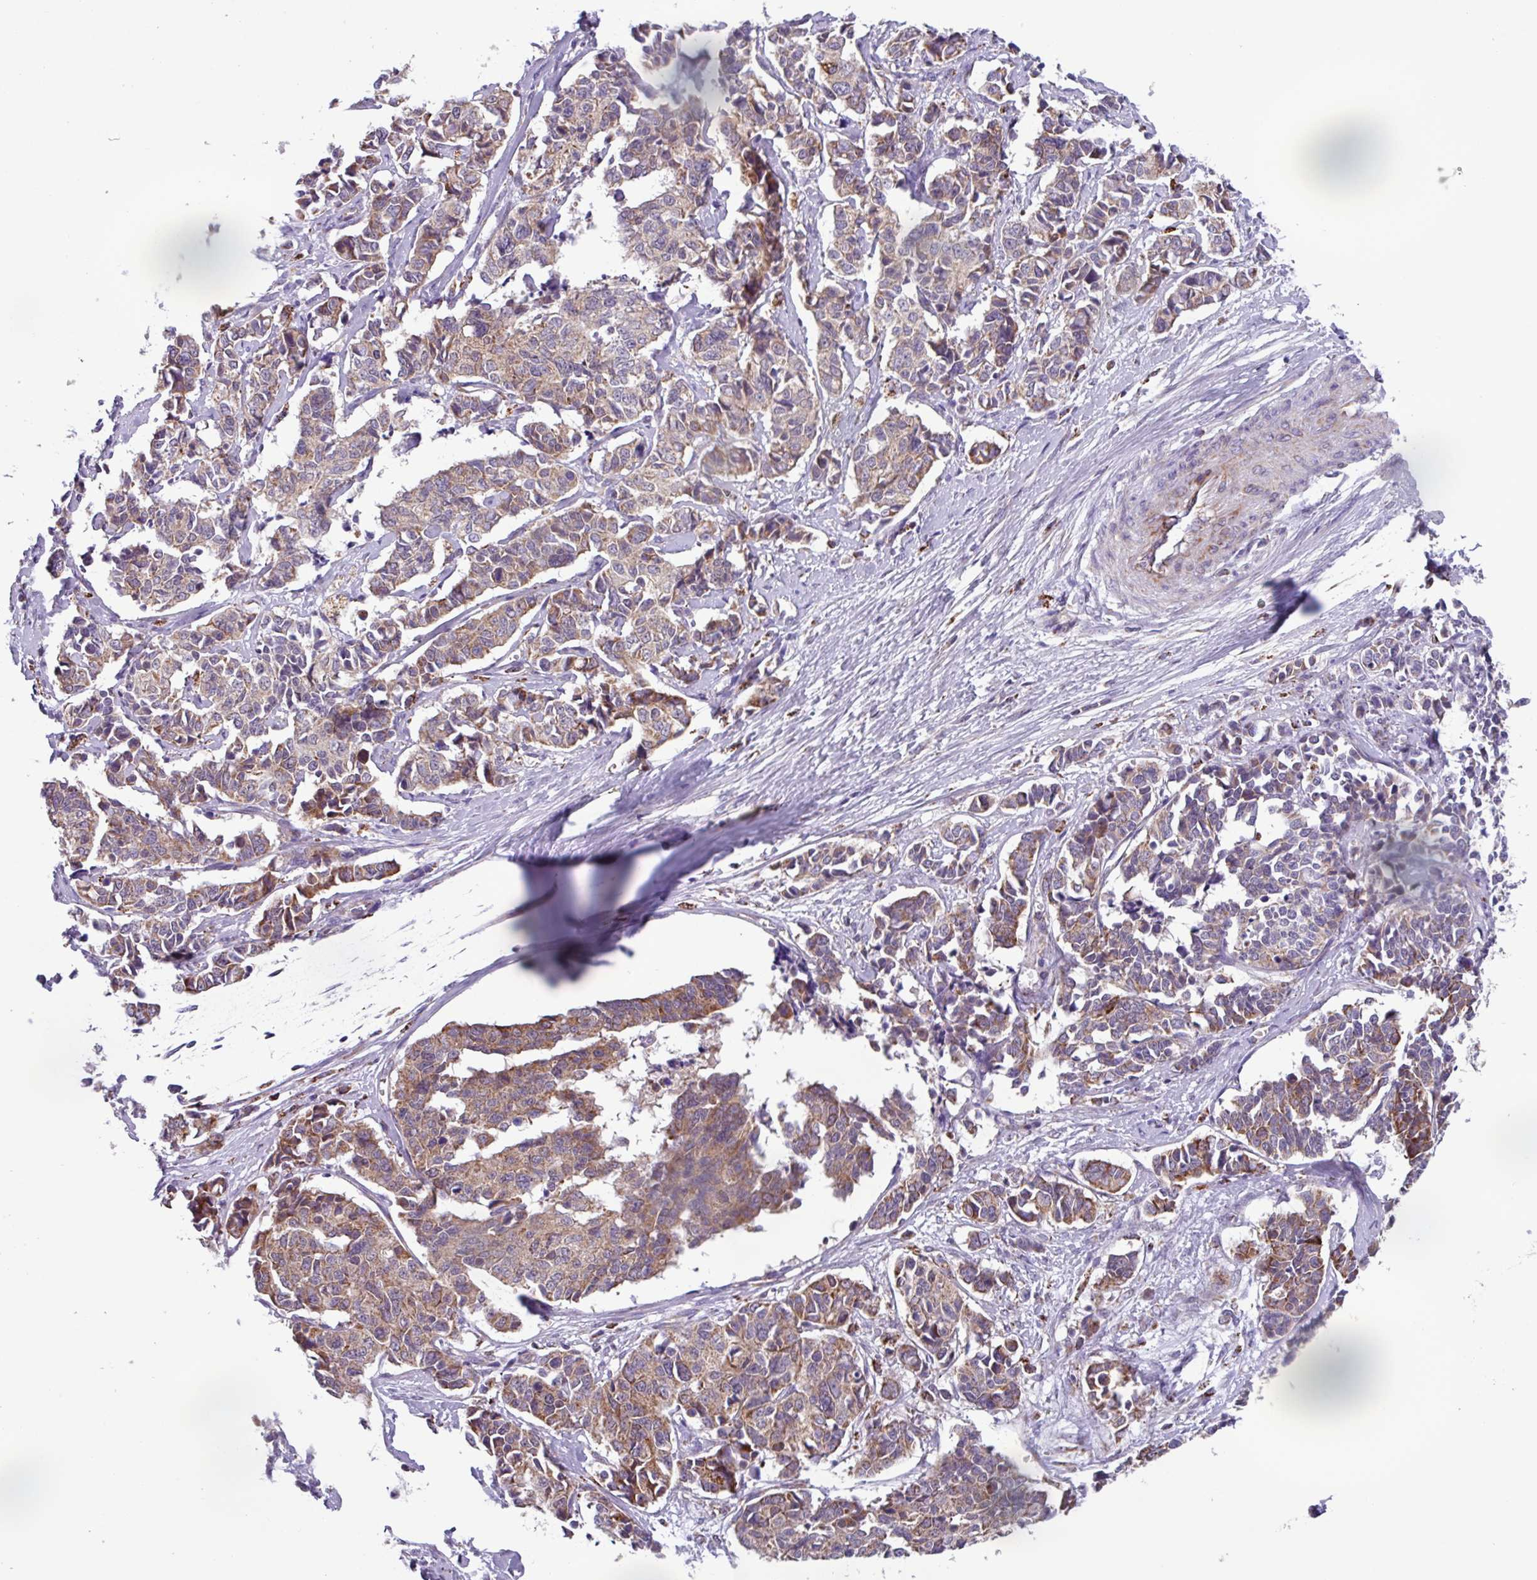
{"staining": {"intensity": "weak", "quantity": "25%-75%", "location": "cytoplasmic/membranous"}, "tissue": "cervical cancer", "cell_type": "Tumor cells", "image_type": "cancer", "snomed": [{"axis": "morphology", "description": "Normal tissue, NOS"}, {"axis": "morphology", "description": "Squamous cell carcinoma, NOS"}, {"axis": "topography", "description": "Cervix"}], "caption": "A brown stain shows weak cytoplasmic/membranous expression of a protein in human cervical cancer tumor cells.", "gene": "AKIRIN1", "patient": {"sex": "female", "age": 35}}